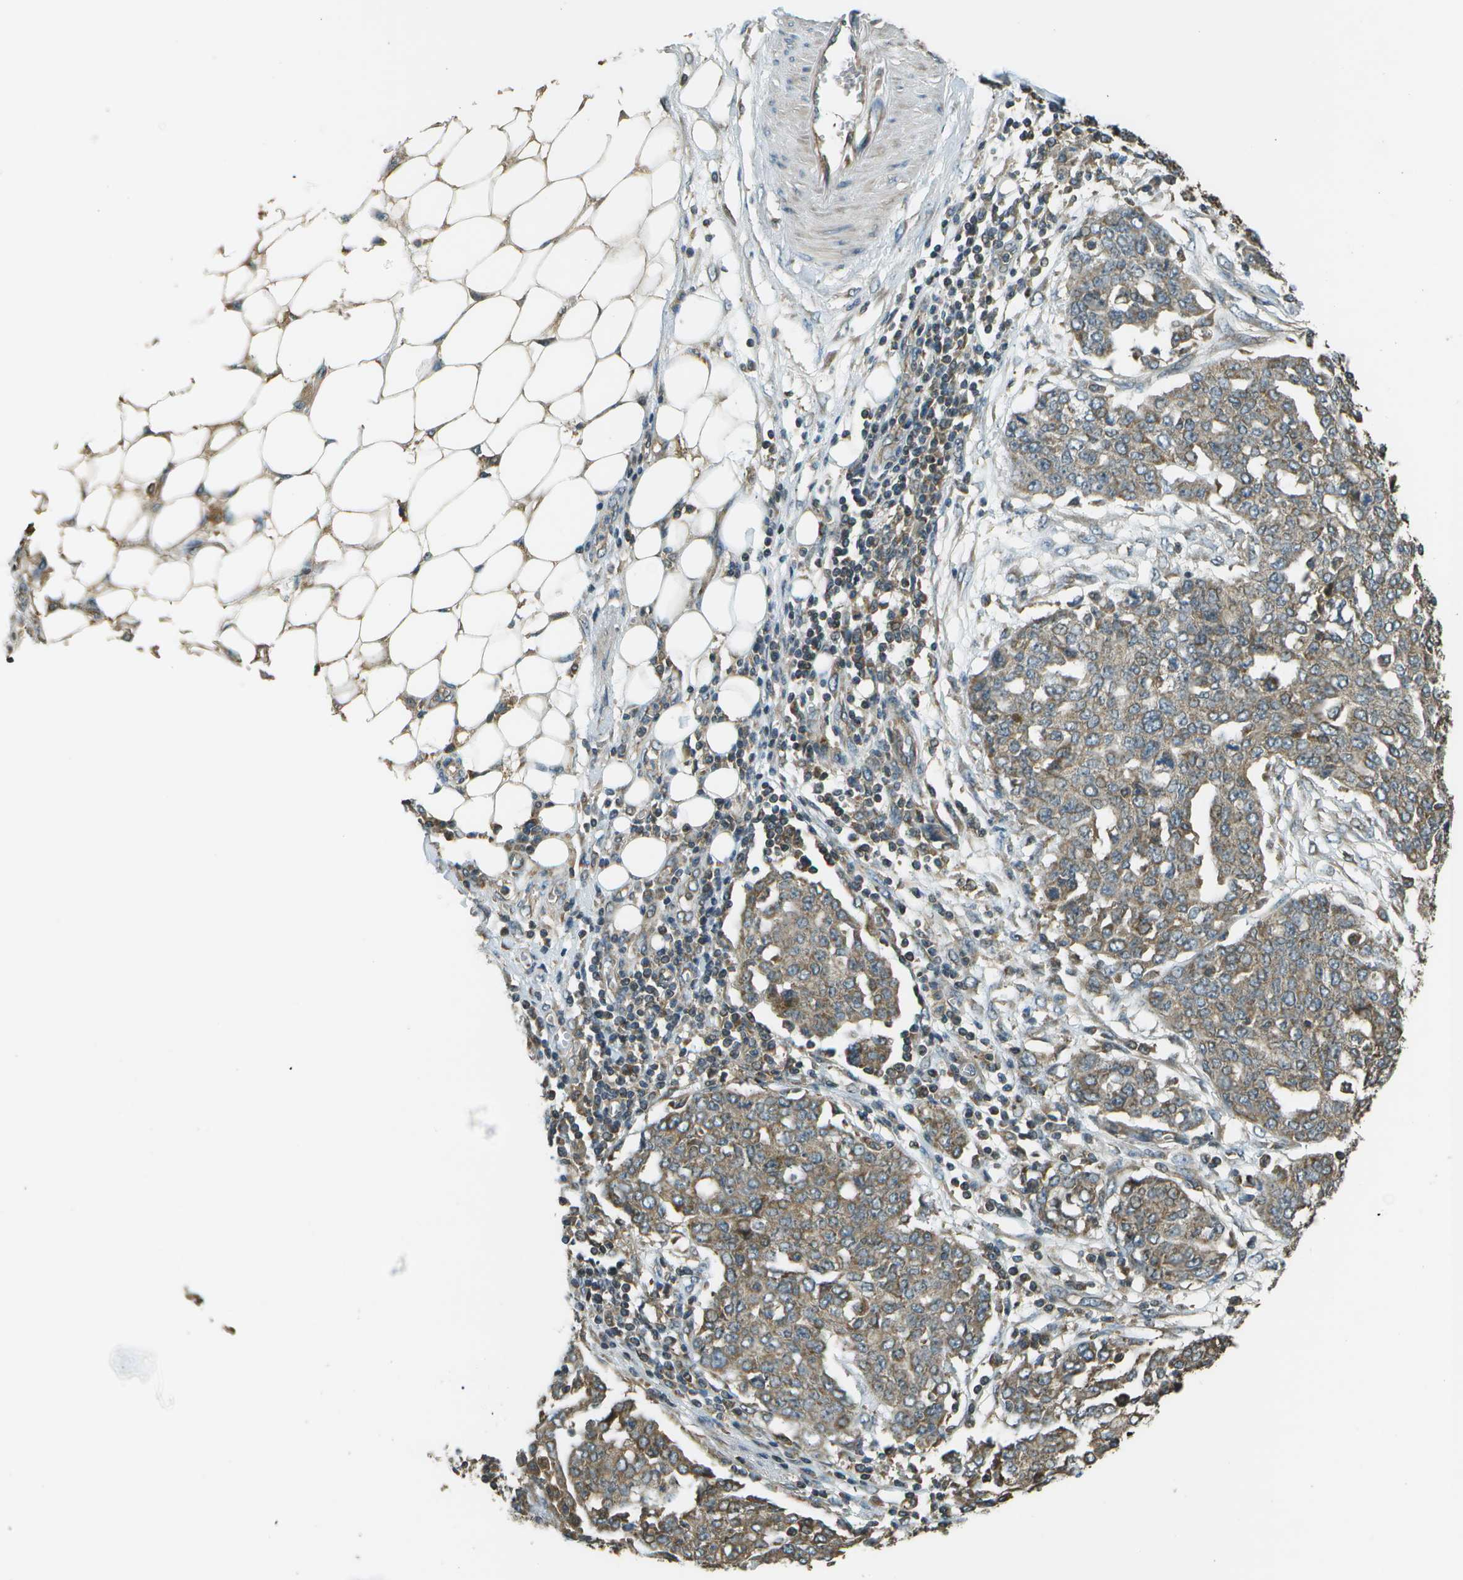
{"staining": {"intensity": "moderate", "quantity": "<25%", "location": "cytoplasmic/membranous"}, "tissue": "ovarian cancer", "cell_type": "Tumor cells", "image_type": "cancer", "snomed": [{"axis": "morphology", "description": "Cystadenocarcinoma, serous, NOS"}, {"axis": "topography", "description": "Soft tissue"}, {"axis": "topography", "description": "Ovary"}], "caption": "A high-resolution photomicrograph shows IHC staining of ovarian cancer, which demonstrates moderate cytoplasmic/membranous expression in approximately <25% of tumor cells. Nuclei are stained in blue.", "gene": "PLPBP", "patient": {"sex": "female", "age": 57}}